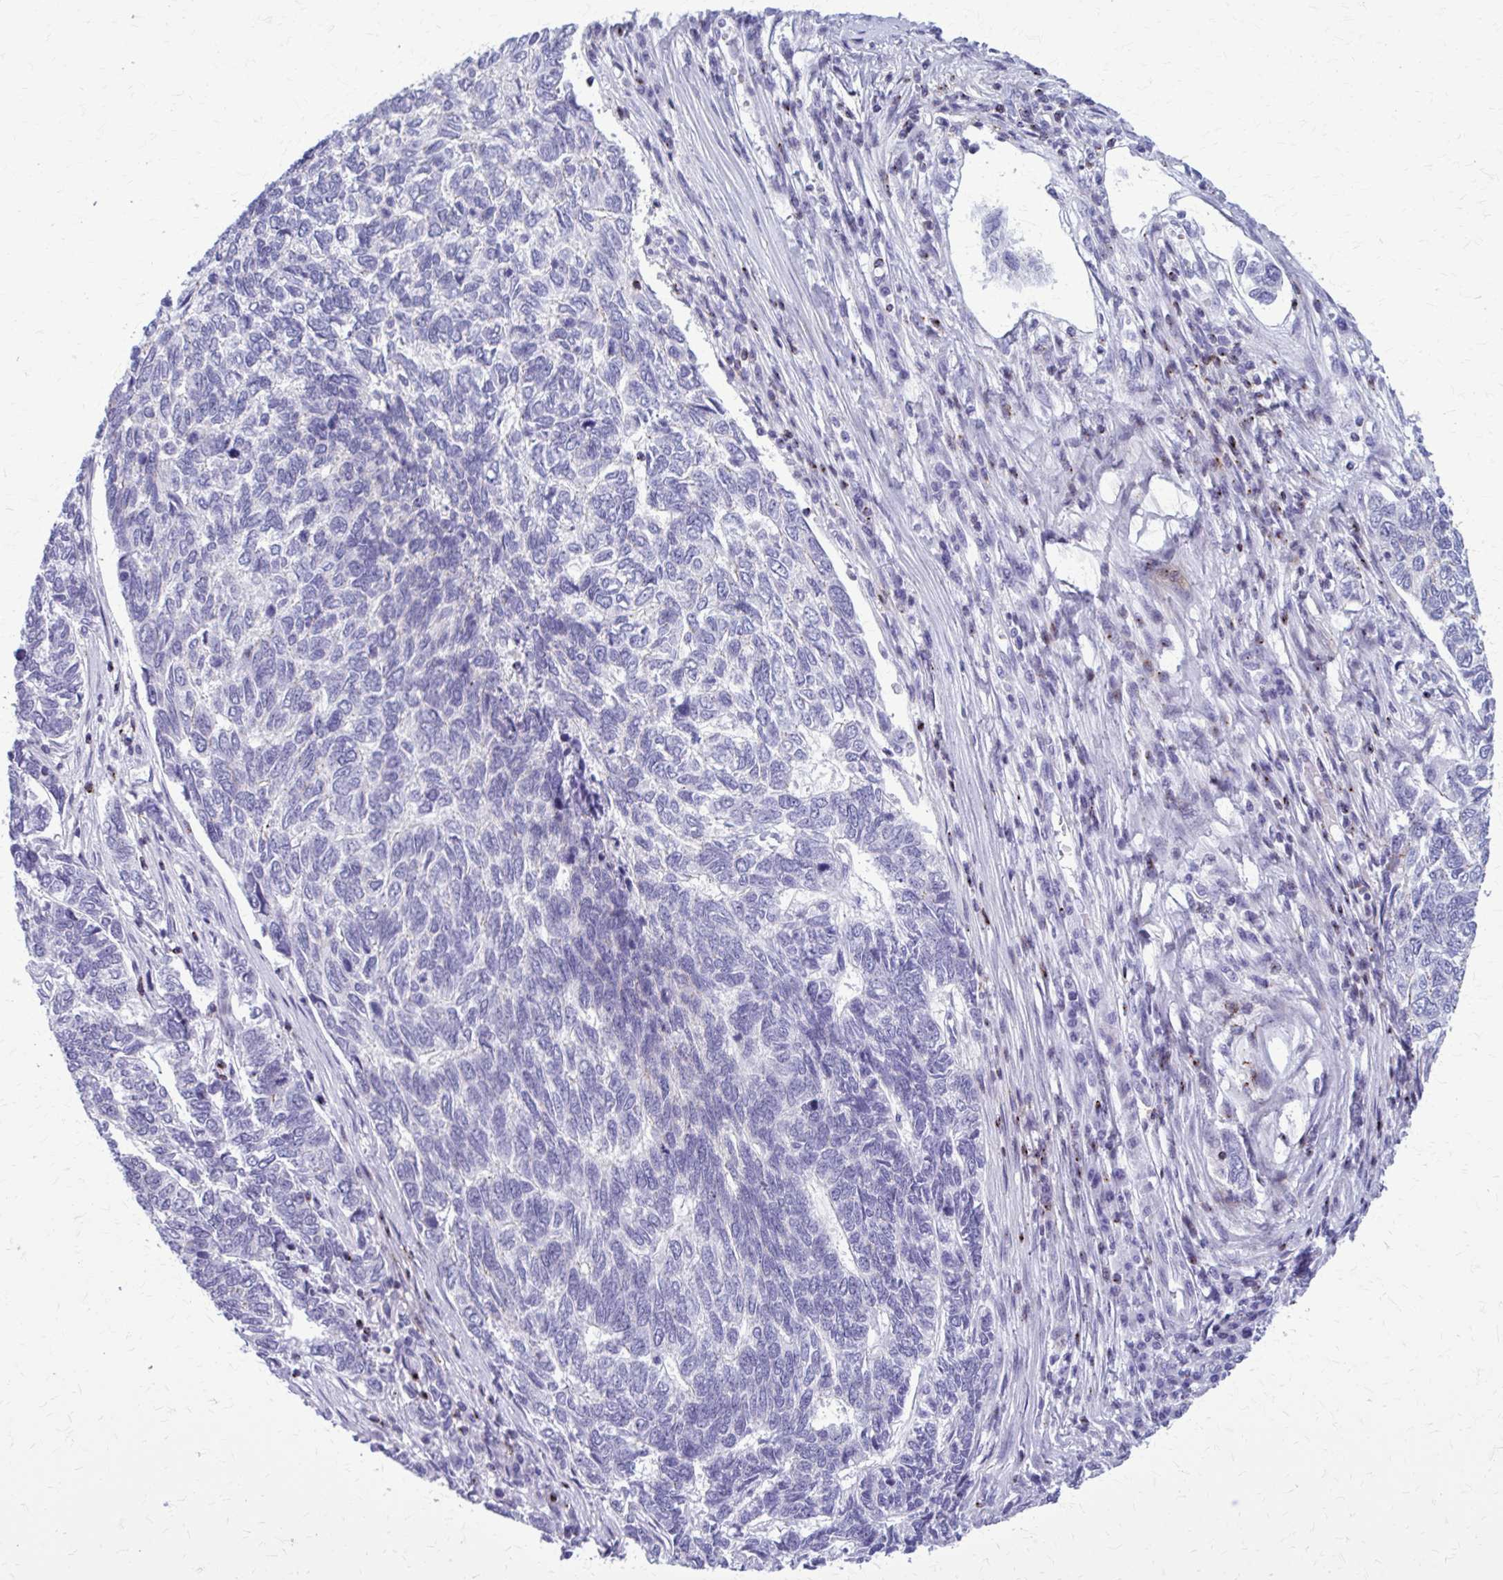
{"staining": {"intensity": "negative", "quantity": "none", "location": "none"}, "tissue": "skin cancer", "cell_type": "Tumor cells", "image_type": "cancer", "snomed": [{"axis": "morphology", "description": "Basal cell carcinoma"}, {"axis": "topography", "description": "Skin"}], "caption": "IHC image of neoplastic tissue: human basal cell carcinoma (skin) stained with DAB (3,3'-diaminobenzidine) shows no significant protein expression in tumor cells.", "gene": "PEDS1", "patient": {"sex": "female", "age": 65}}